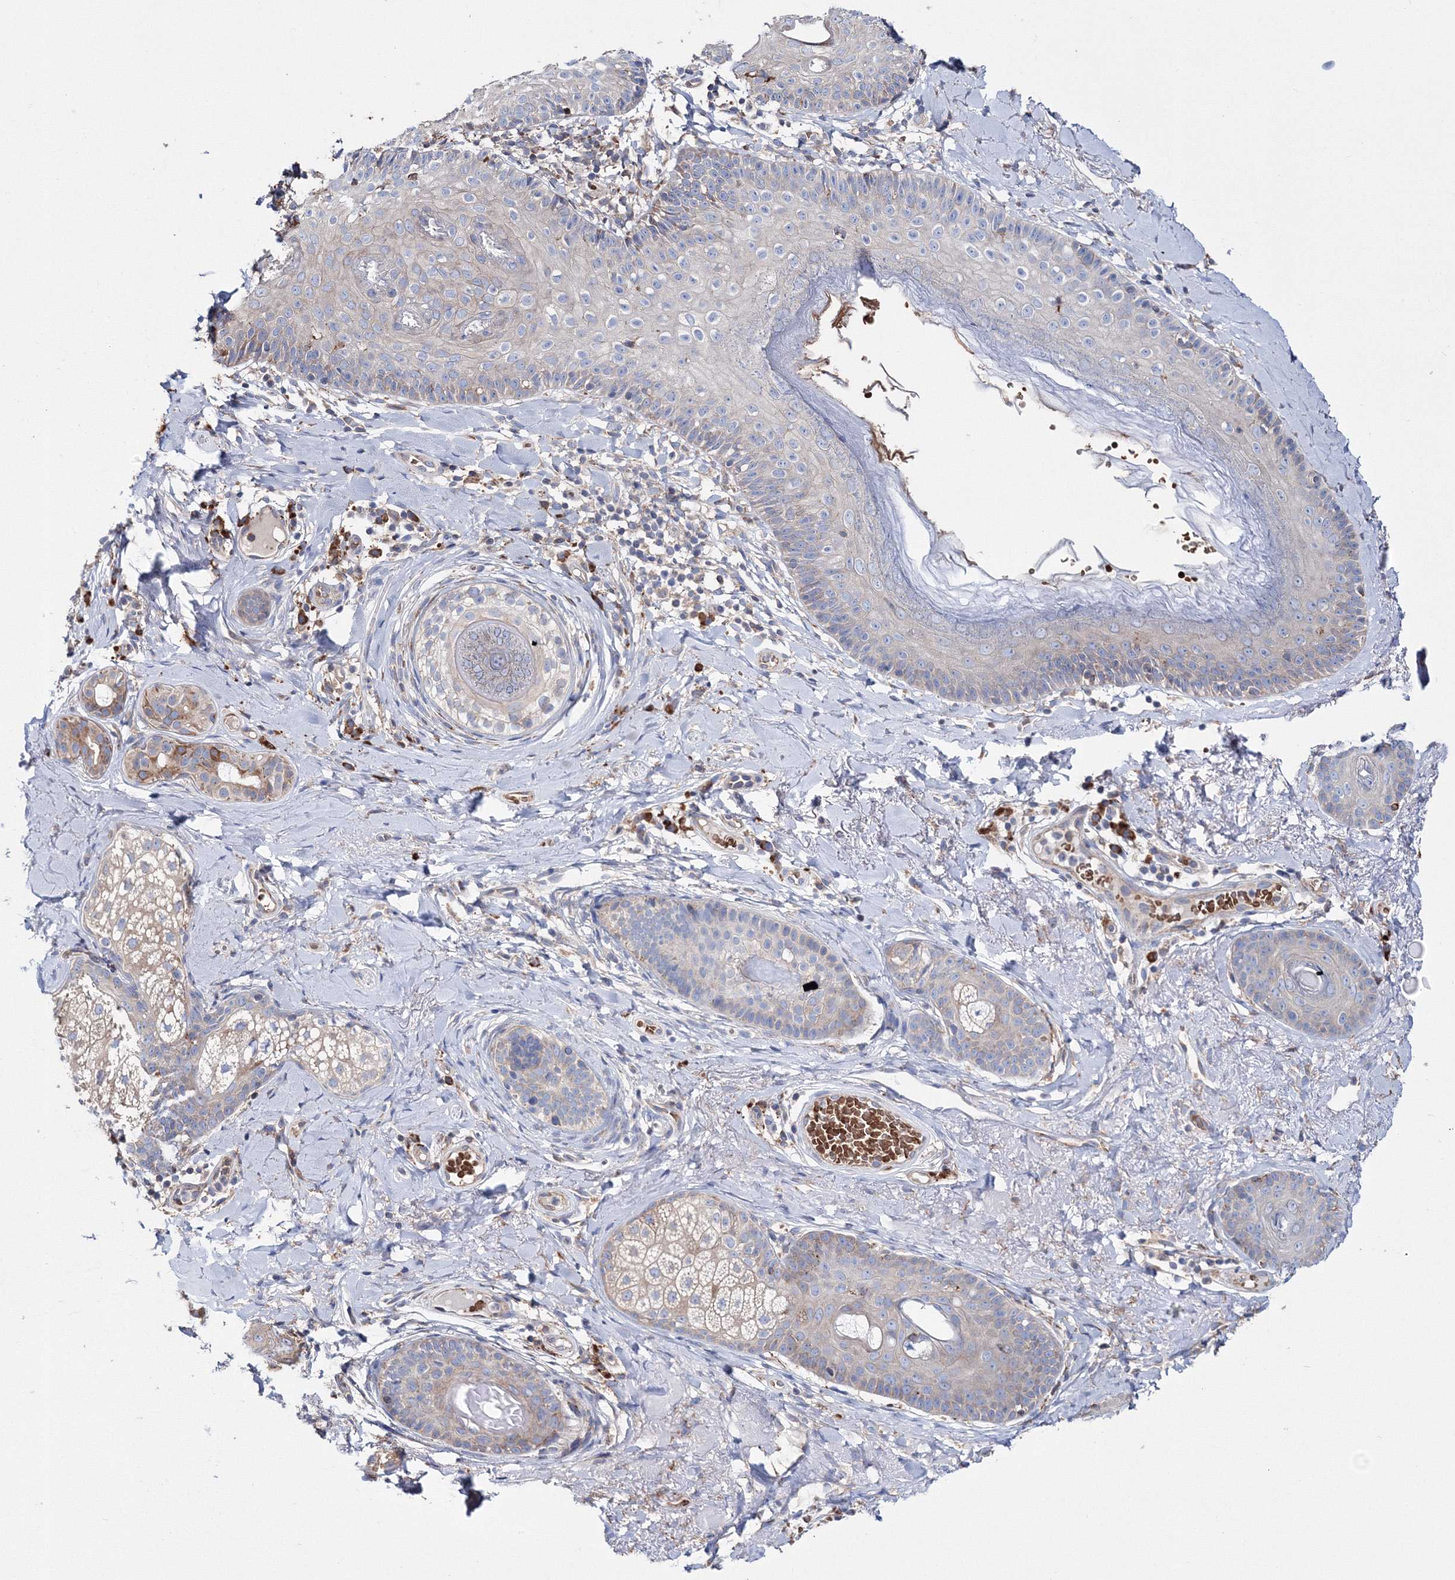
{"staining": {"intensity": "moderate", "quantity": "25%-75%", "location": "cytoplasmic/membranous"}, "tissue": "skin cancer", "cell_type": "Tumor cells", "image_type": "cancer", "snomed": [{"axis": "morphology", "description": "Basal cell carcinoma"}, {"axis": "topography", "description": "Skin"}], "caption": "Skin cancer (basal cell carcinoma) tissue demonstrates moderate cytoplasmic/membranous expression in approximately 25%-75% of tumor cells, visualized by immunohistochemistry. (IHC, brightfield microscopy, high magnification).", "gene": "VPS8", "patient": {"sex": "male", "age": 62}}